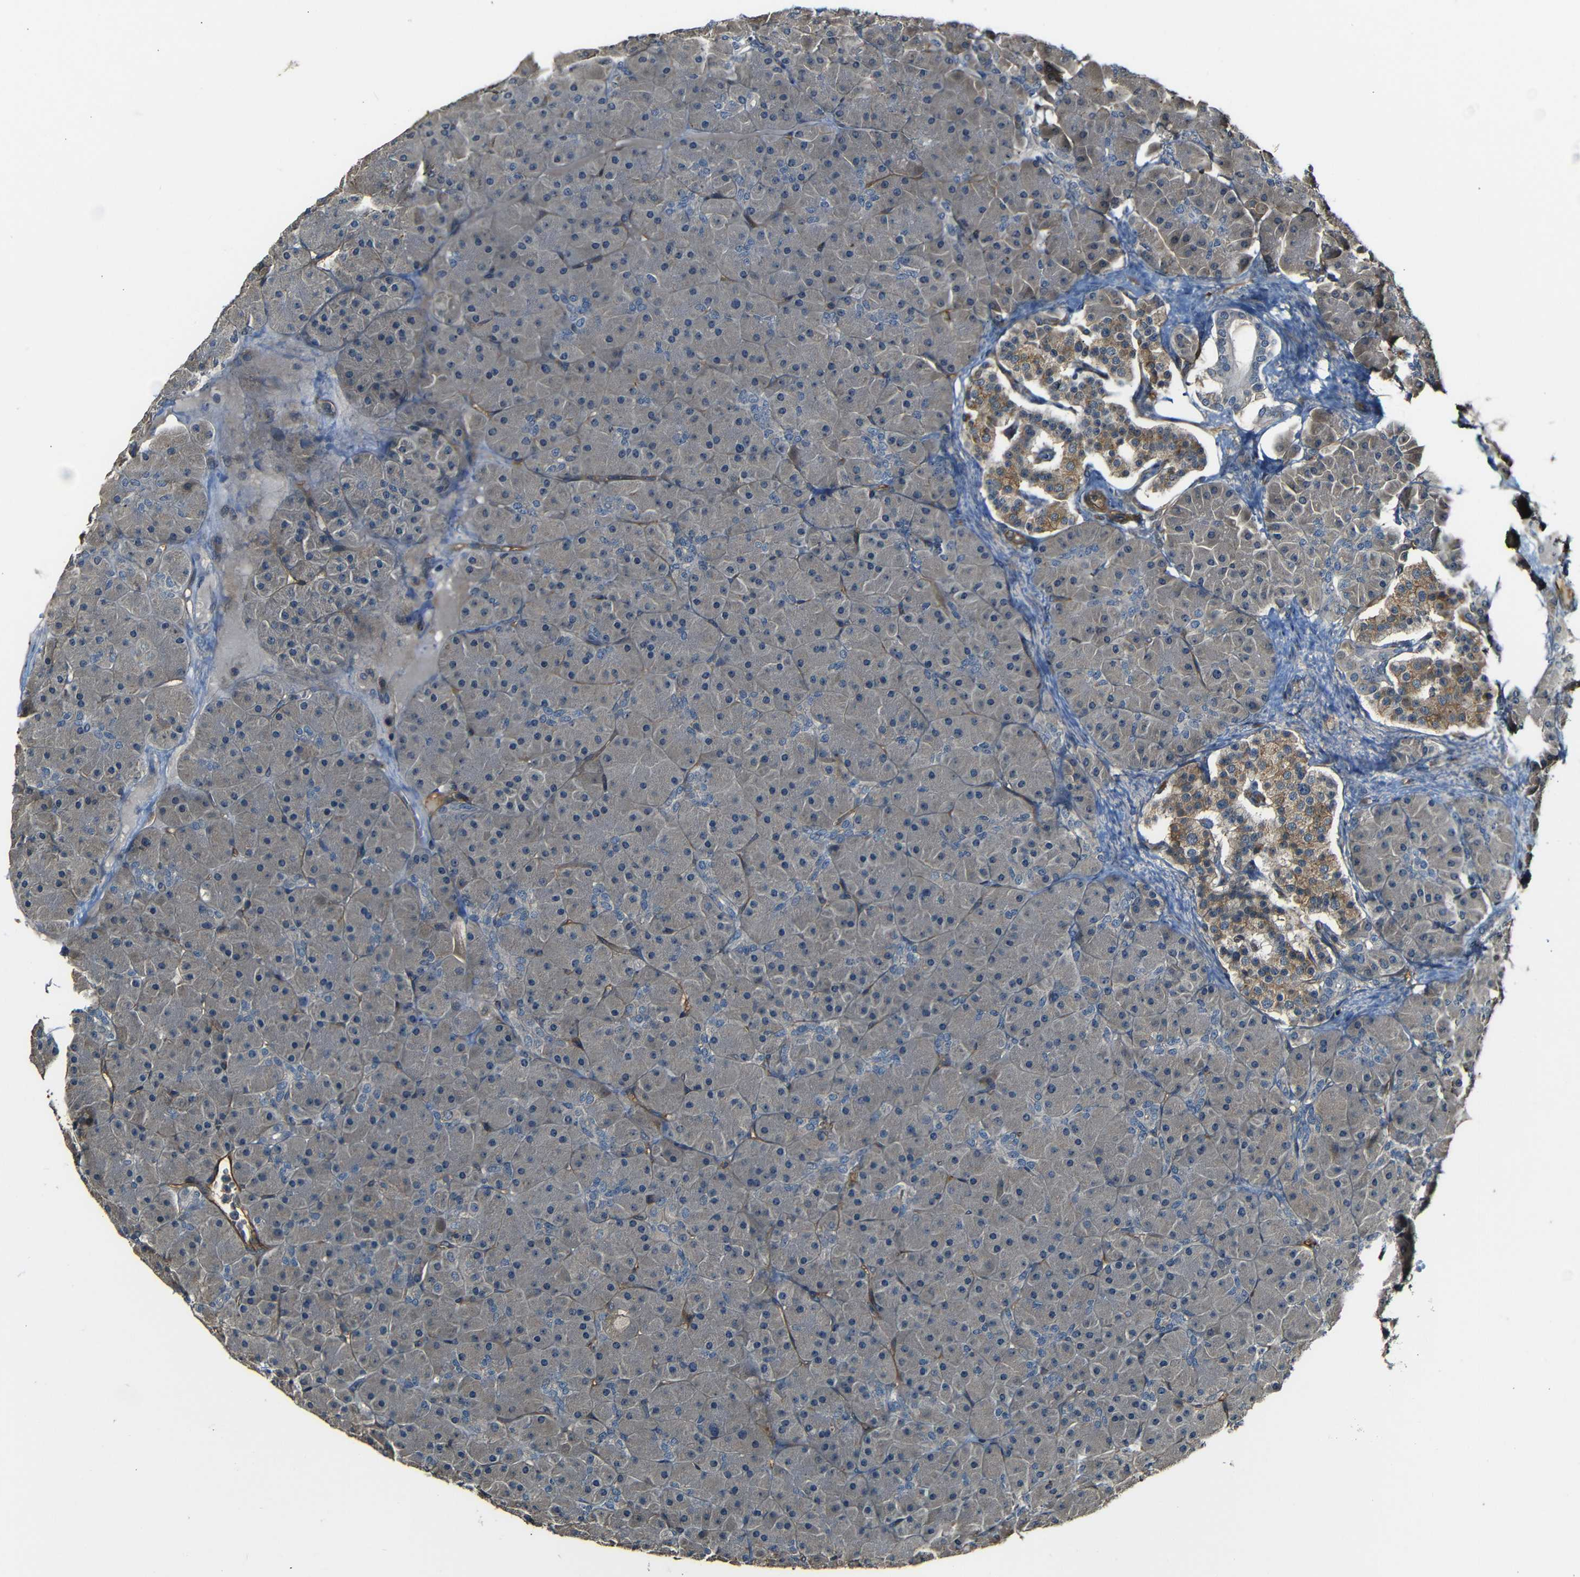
{"staining": {"intensity": "weak", "quantity": ">75%", "location": "cytoplasmic/membranous"}, "tissue": "pancreas", "cell_type": "Exocrine glandular cells", "image_type": "normal", "snomed": [{"axis": "morphology", "description": "Normal tissue, NOS"}, {"axis": "topography", "description": "Pancreas"}], "caption": "Immunohistochemical staining of unremarkable pancreas demonstrates weak cytoplasmic/membranous protein positivity in approximately >75% of exocrine glandular cells. The protein is stained brown, and the nuclei are stained in blue (DAB (3,3'-diaminobenzidine) IHC with brightfield microscopy, high magnification).", "gene": "RELL1", "patient": {"sex": "male", "age": 66}}